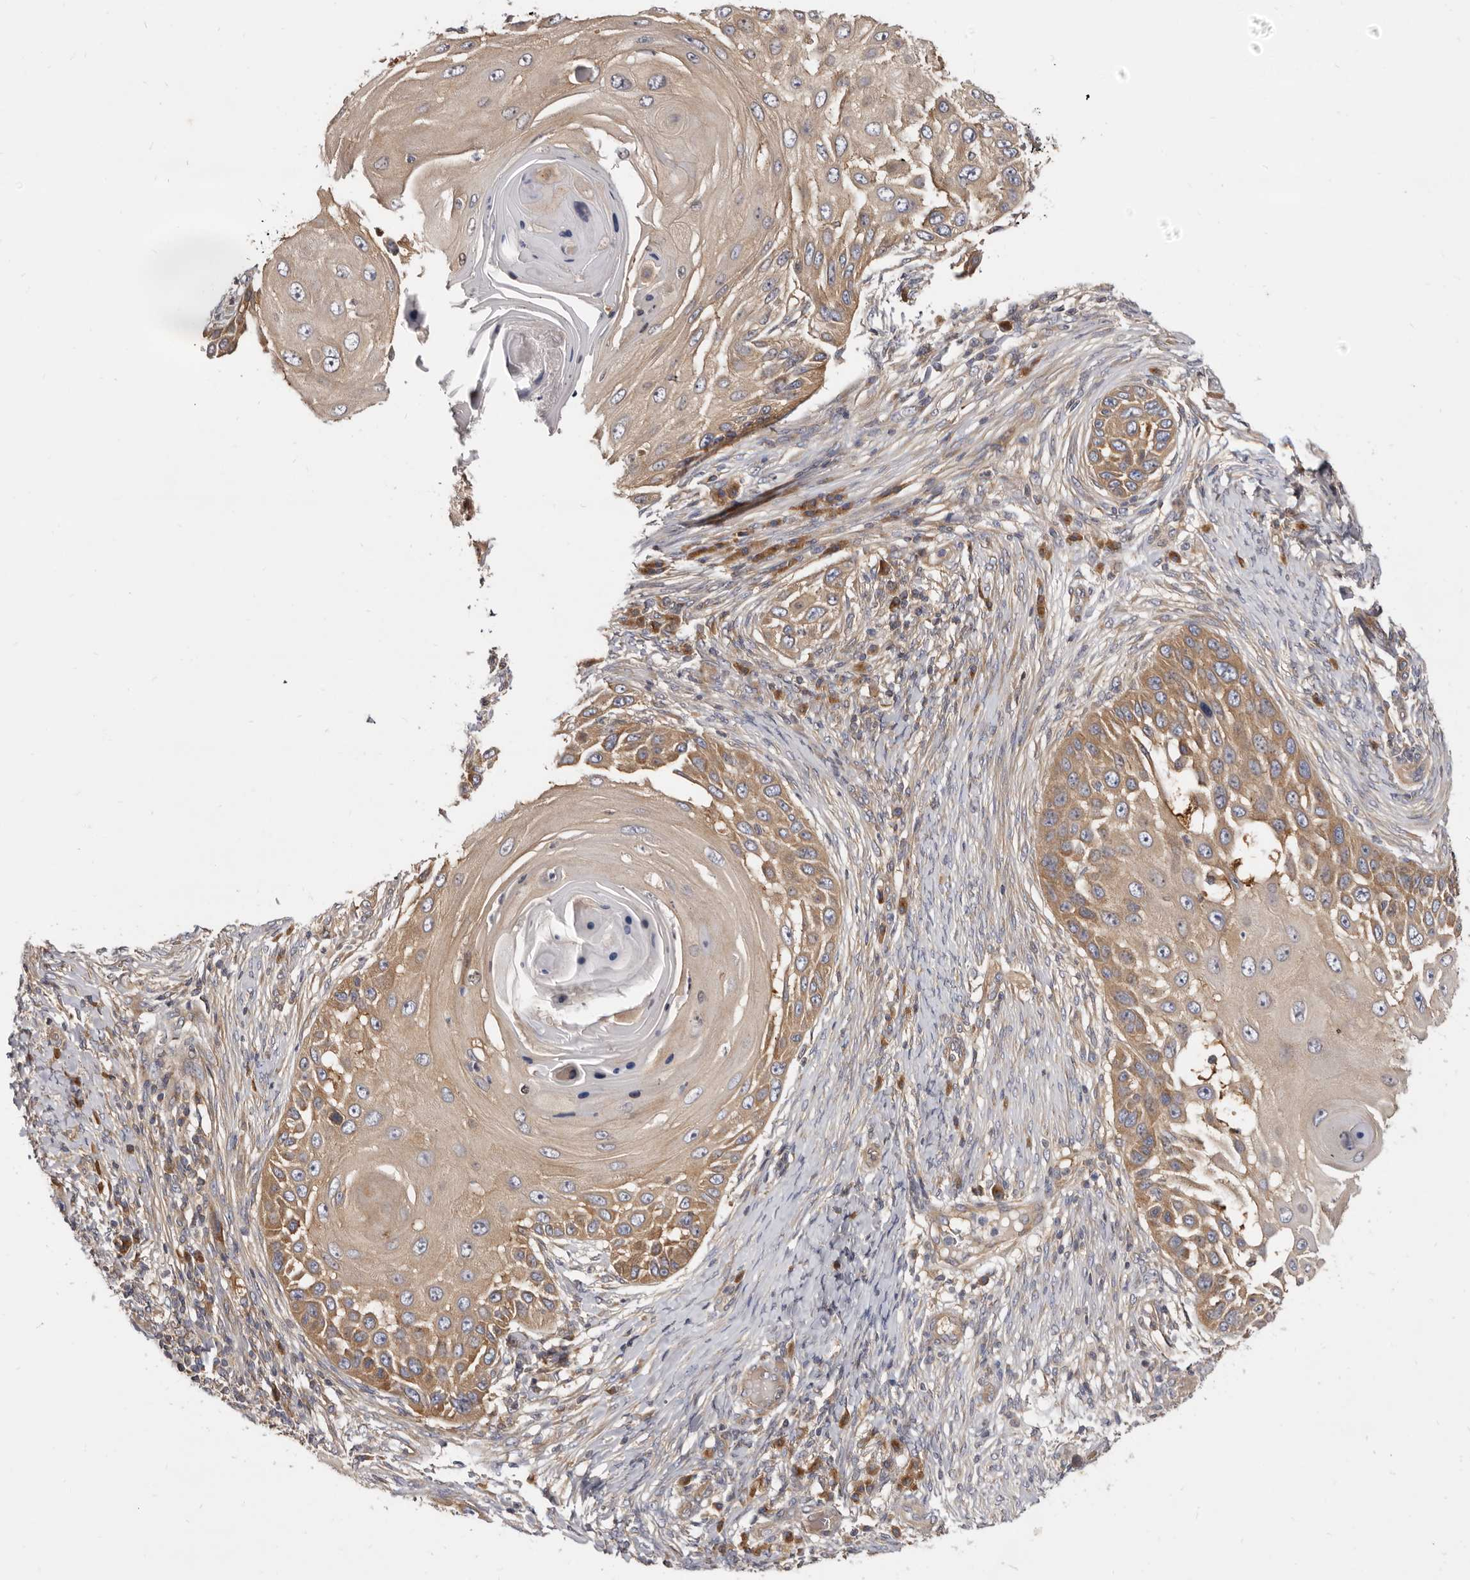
{"staining": {"intensity": "moderate", "quantity": "25%-75%", "location": "cytoplasmic/membranous"}, "tissue": "skin cancer", "cell_type": "Tumor cells", "image_type": "cancer", "snomed": [{"axis": "morphology", "description": "Squamous cell carcinoma, NOS"}, {"axis": "topography", "description": "Skin"}], "caption": "Moderate cytoplasmic/membranous positivity is appreciated in about 25%-75% of tumor cells in skin cancer (squamous cell carcinoma). Nuclei are stained in blue.", "gene": "ADAMTS20", "patient": {"sex": "female", "age": 44}}